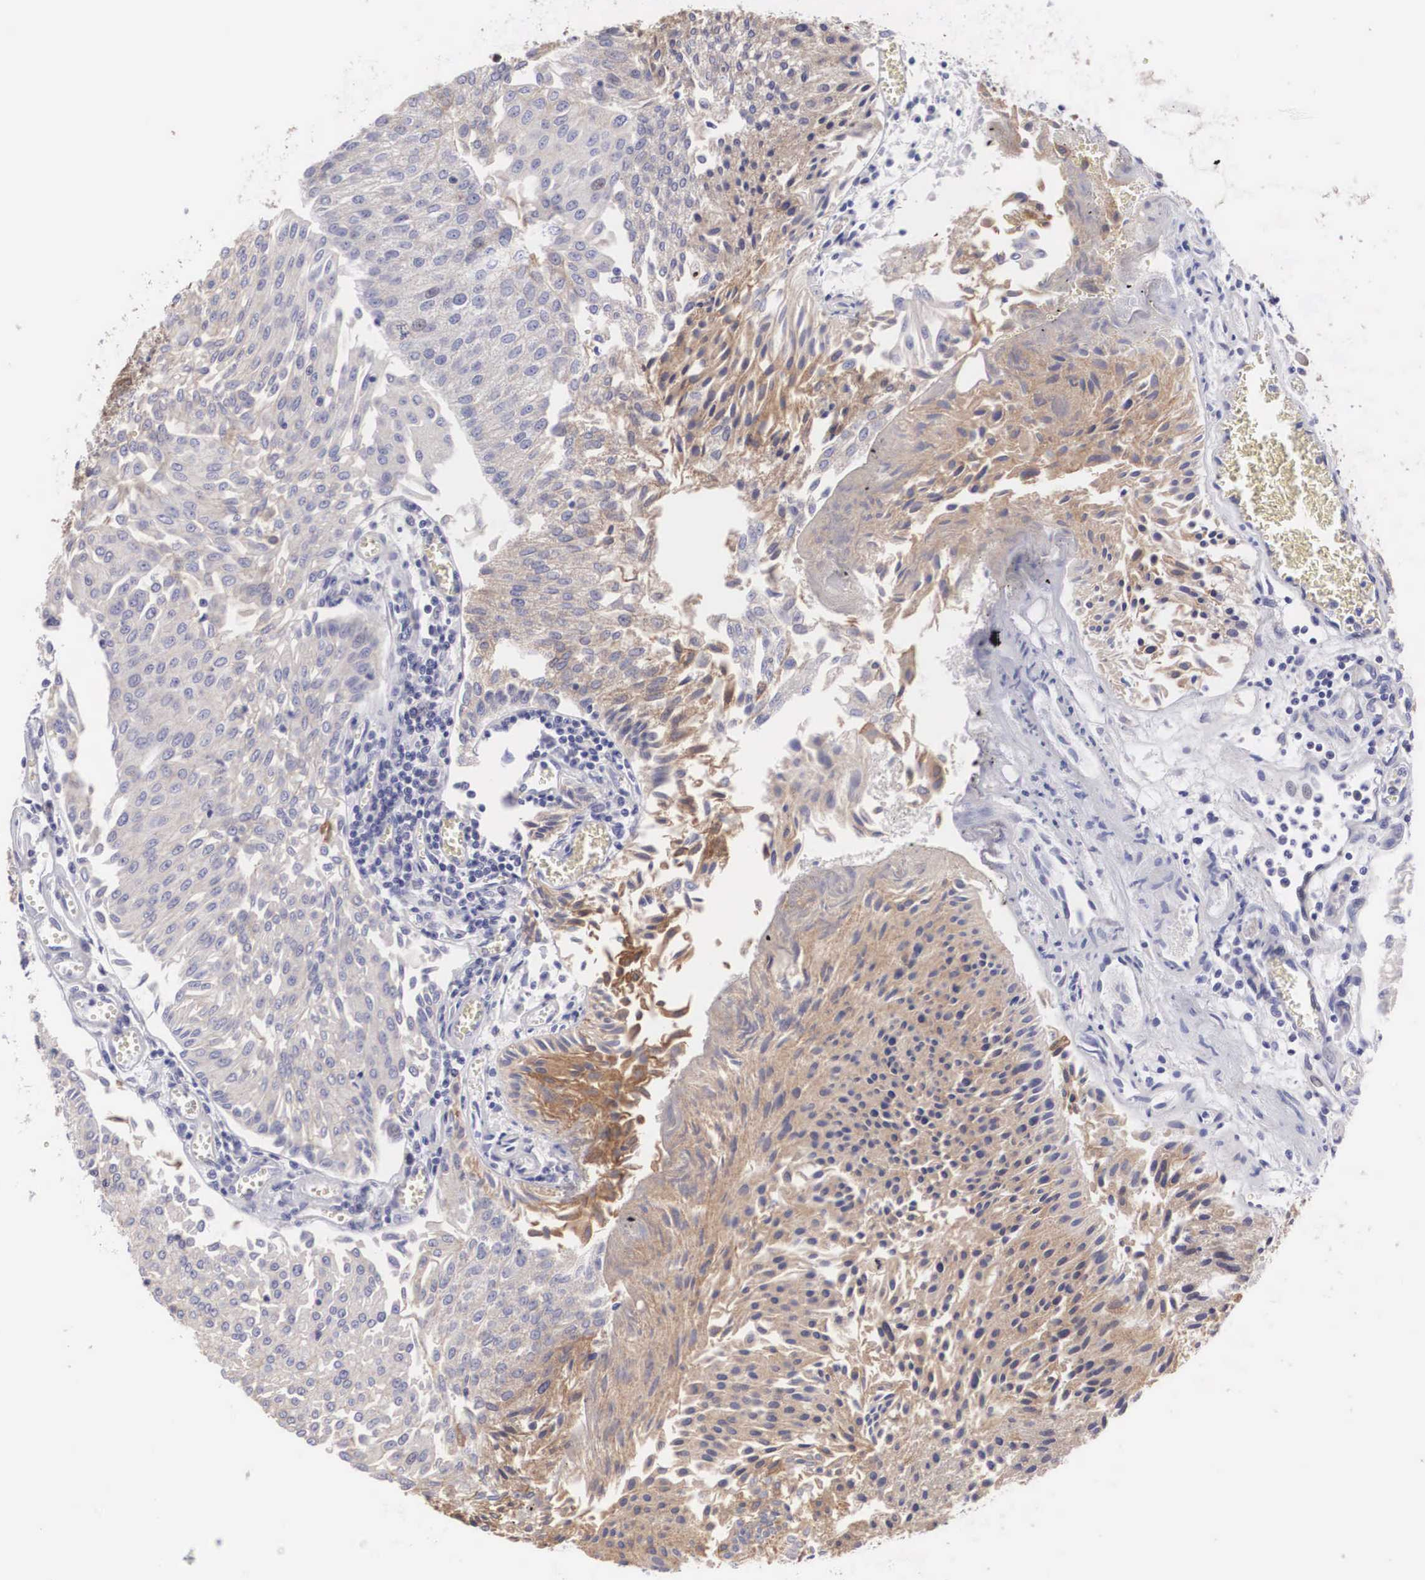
{"staining": {"intensity": "weak", "quantity": "25%-75%", "location": "cytoplasmic/membranous"}, "tissue": "urothelial cancer", "cell_type": "Tumor cells", "image_type": "cancer", "snomed": [{"axis": "morphology", "description": "Urothelial carcinoma, Low grade"}, {"axis": "topography", "description": "Urinary bladder"}], "caption": "IHC photomicrograph of neoplastic tissue: urothelial cancer stained using immunohistochemistry (IHC) demonstrates low levels of weak protein expression localized specifically in the cytoplasmic/membranous of tumor cells, appearing as a cytoplasmic/membranous brown color.", "gene": "TXLNG", "patient": {"sex": "male", "age": 86}}